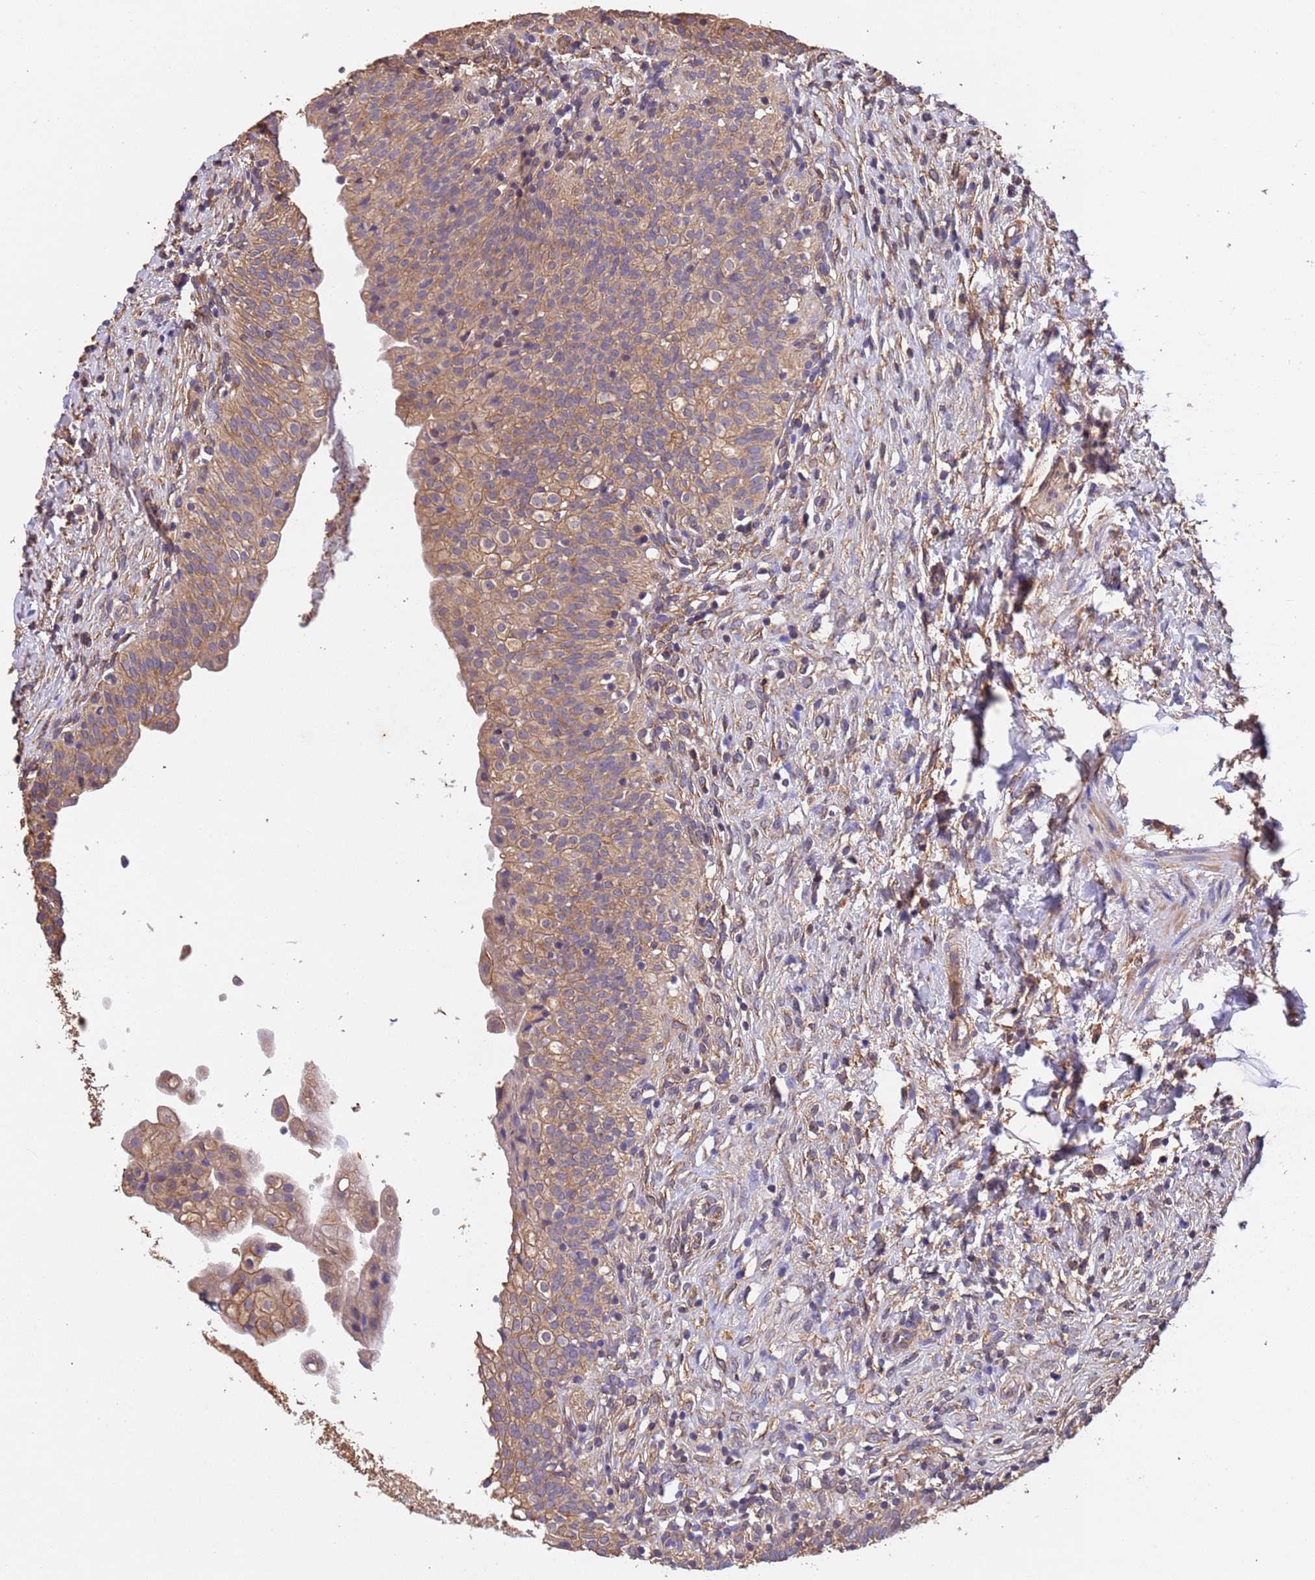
{"staining": {"intensity": "moderate", "quantity": ">75%", "location": "cytoplasmic/membranous"}, "tissue": "urinary bladder", "cell_type": "Urothelial cells", "image_type": "normal", "snomed": [{"axis": "morphology", "description": "Normal tissue, NOS"}, {"axis": "topography", "description": "Urinary bladder"}], "caption": "This image displays immunohistochemistry staining of normal human urinary bladder, with medium moderate cytoplasmic/membranous staining in approximately >75% of urothelial cells.", "gene": "MTX3", "patient": {"sex": "male", "age": 55}}